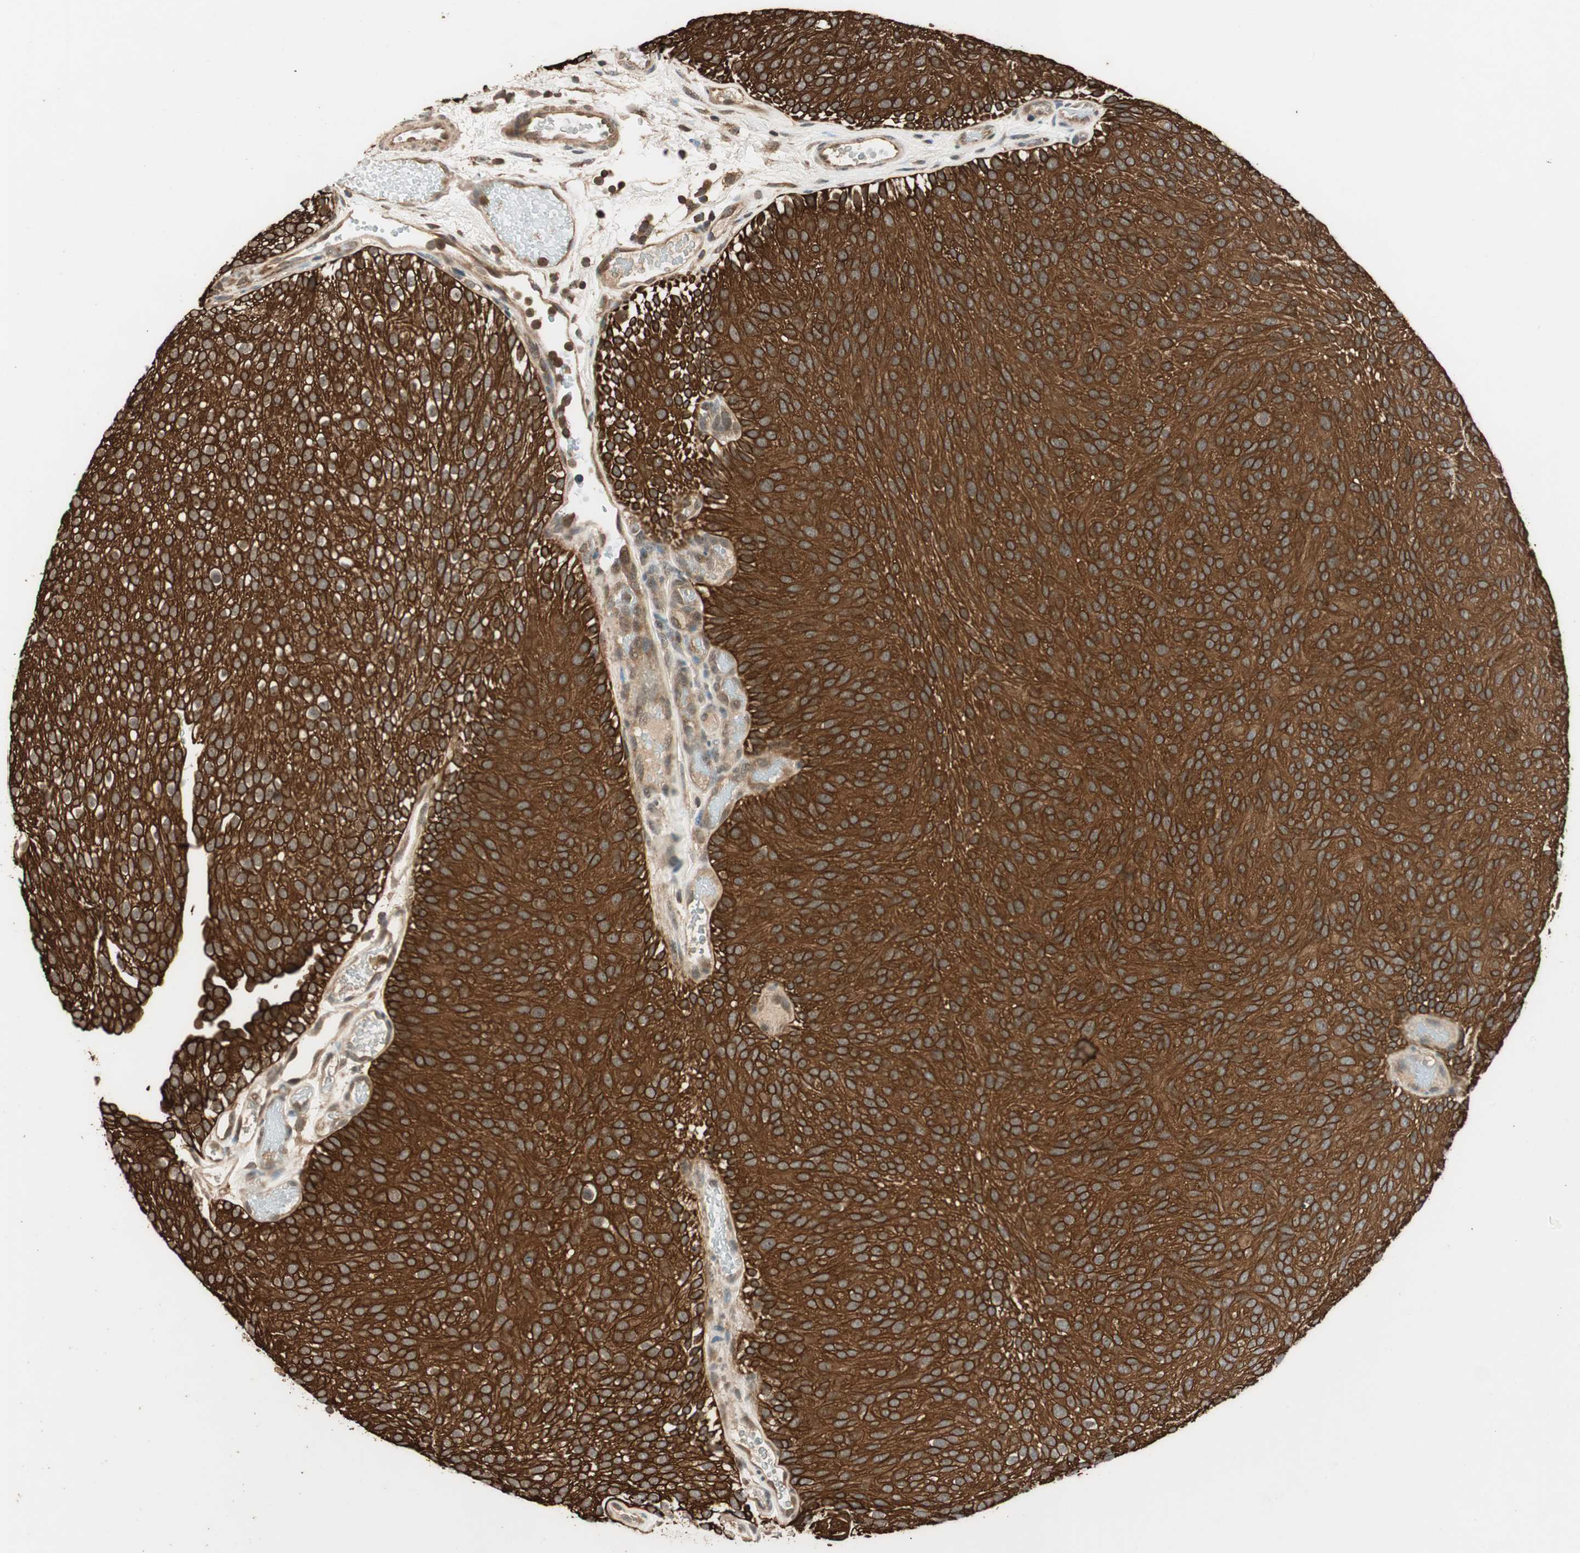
{"staining": {"intensity": "strong", "quantity": ">75%", "location": "cytoplasmic/membranous"}, "tissue": "urothelial cancer", "cell_type": "Tumor cells", "image_type": "cancer", "snomed": [{"axis": "morphology", "description": "Urothelial carcinoma, Low grade"}, {"axis": "topography", "description": "Urinary bladder"}], "caption": "There is high levels of strong cytoplasmic/membranous expression in tumor cells of urothelial carcinoma (low-grade), as demonstrated by immunohistochemical staining (brown color).", "gene": "TRIM21", "patient": {"sex": "male", "age": 78}}